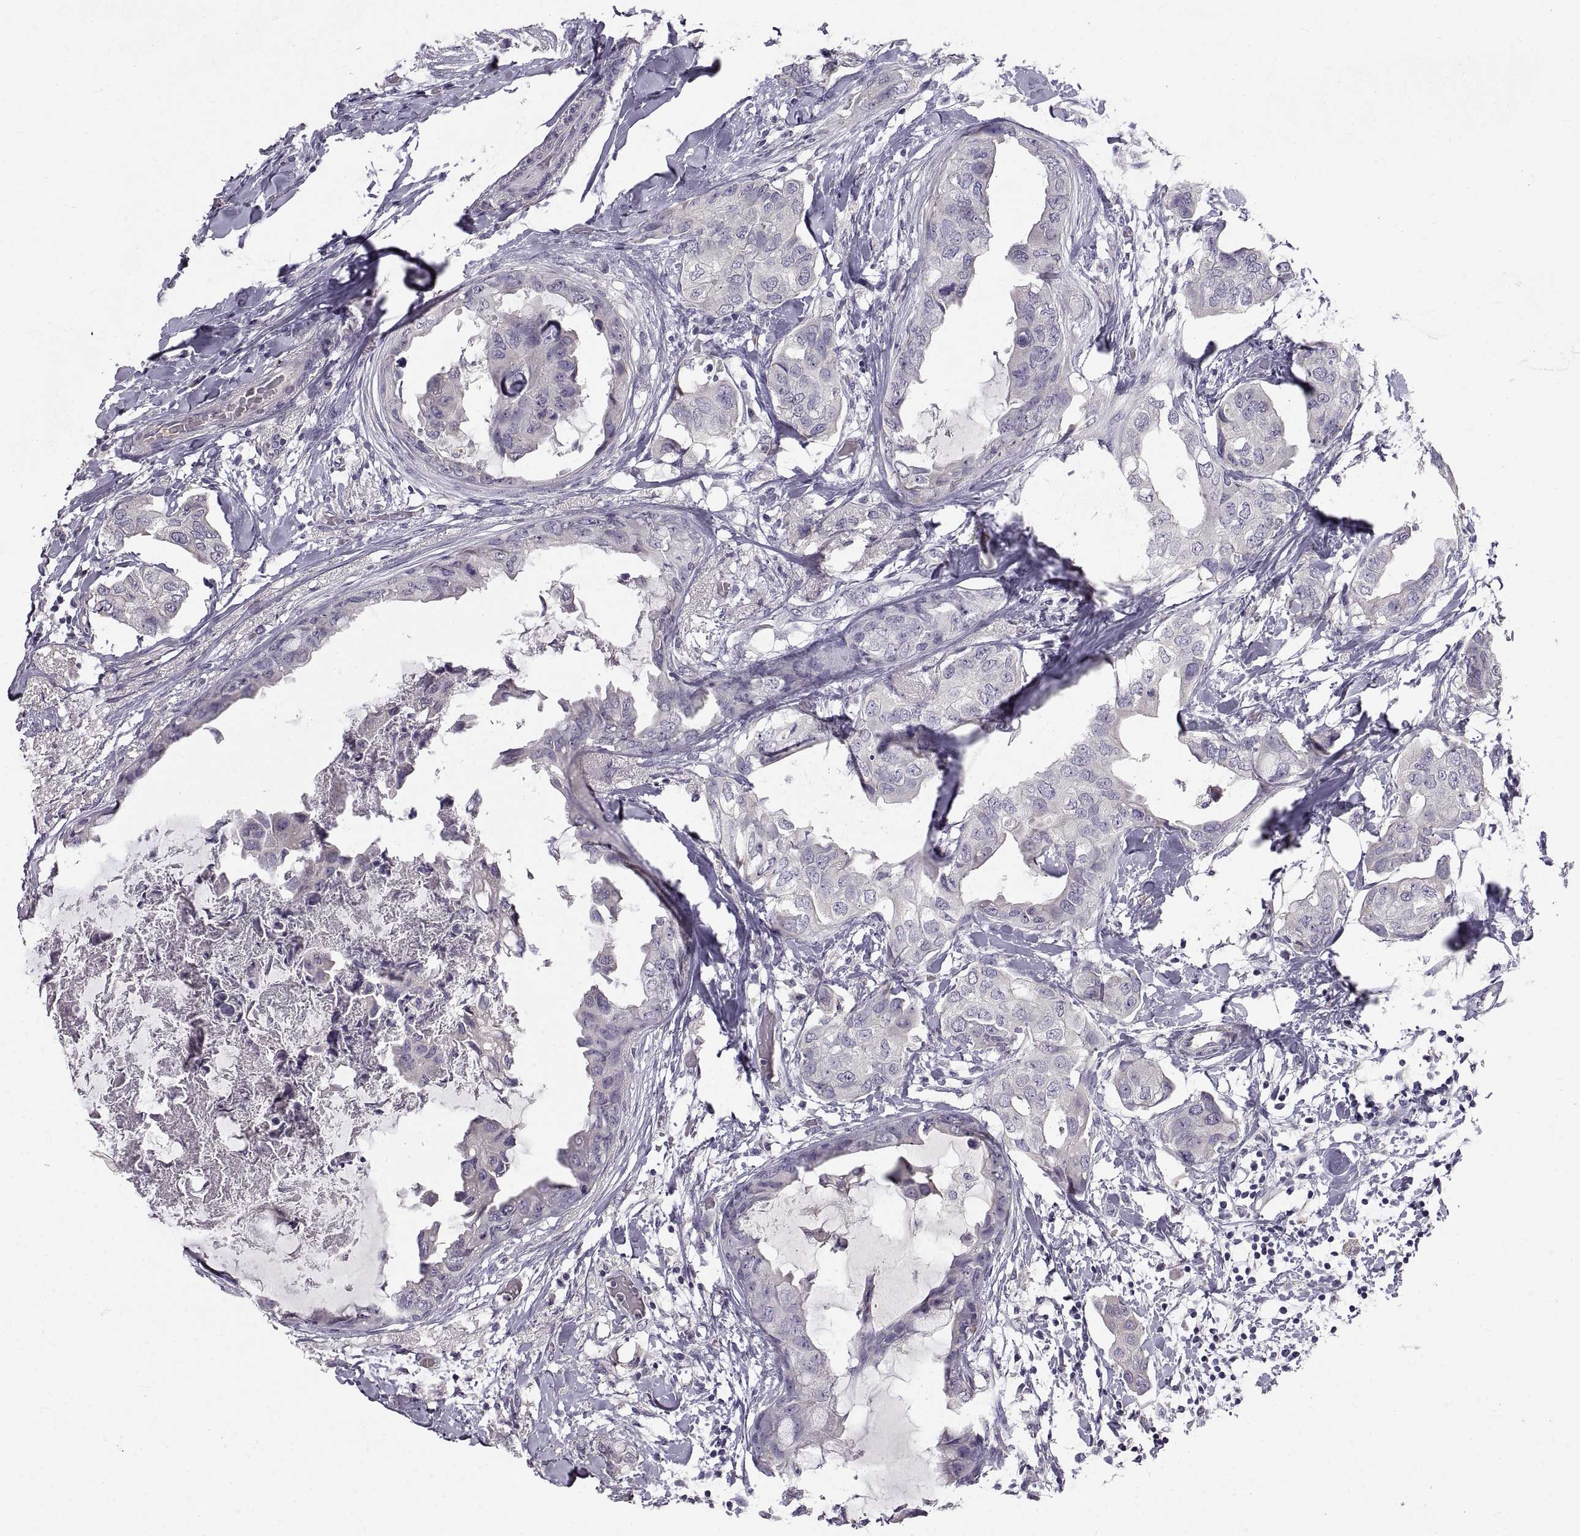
{"staining": {"intensity": "negative", "quantity": "none", "location": "none"}, "tissue": "breast cancer", "cell_type": "Tumor cells", "image_type": "cancer", "snomed": [{"axis": "morphology", "description": "Normal tissue, NOS"}, {"axis": "morphology", "description": "Duct carcinoma"}, {"axis": "topography", "description": "Breast"}], "caption": "Tumor cells show no significant protein positivity in breast intraductal carcinoma.", "gene": "ADAM32", "patient": {"sex": "female", "age": 40}}